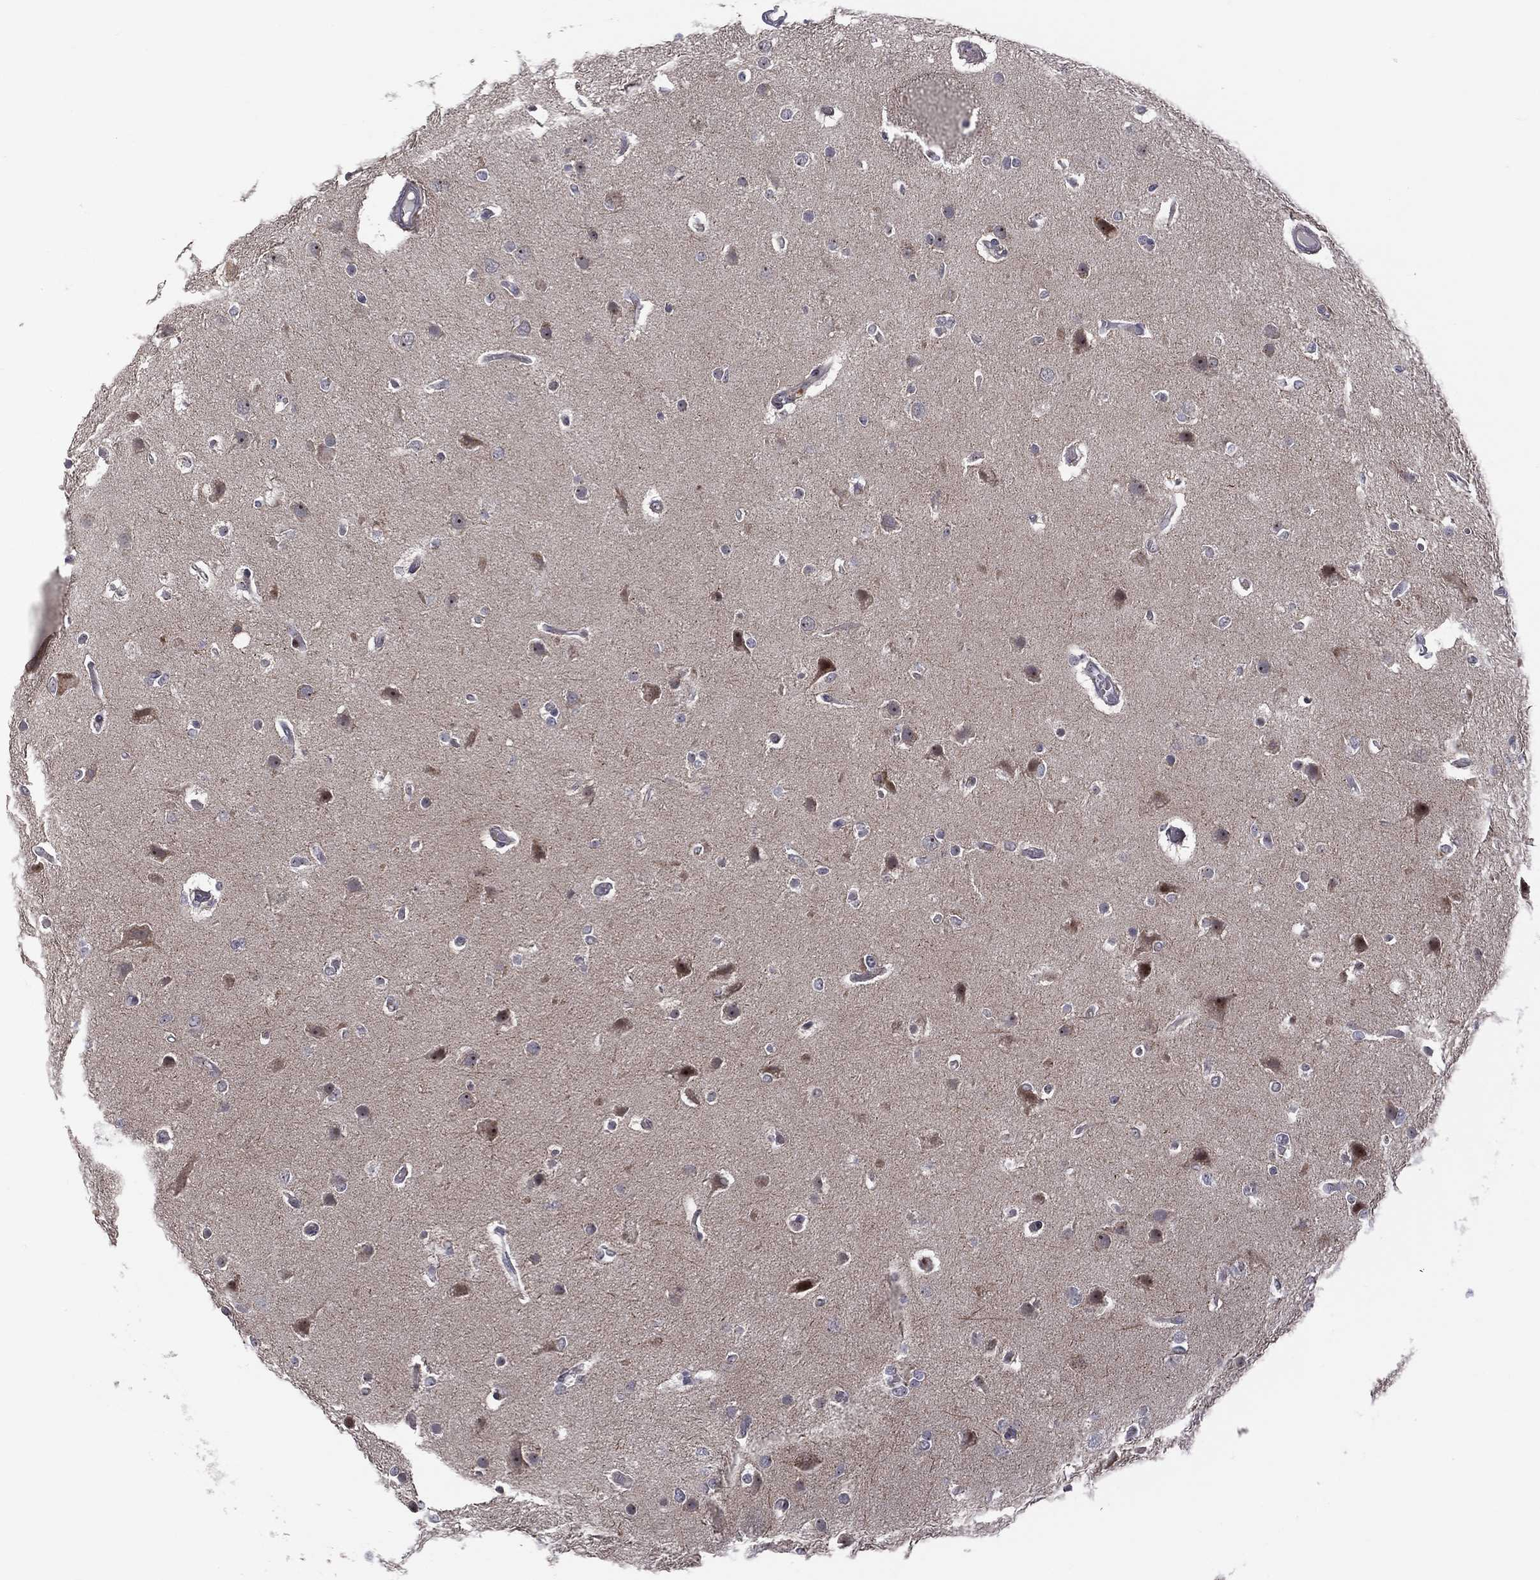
{"staining": {"intensity": "negative", "quantity": "none", "location": "none"}, "tissue": "glioma", "cell_type": "Tumor cells", "image_type": "cancer", "snomed": [{"axis": "morphology", "description": "Glioma, malignant, High grade"}, {"axis": "topography", "description": "Brain"}], "caption": "This is an IHC micrograph of glioma. There is no expression in tumor cells.", "gene": "VHL", "patient": {"sex": "female", "age": 61}}